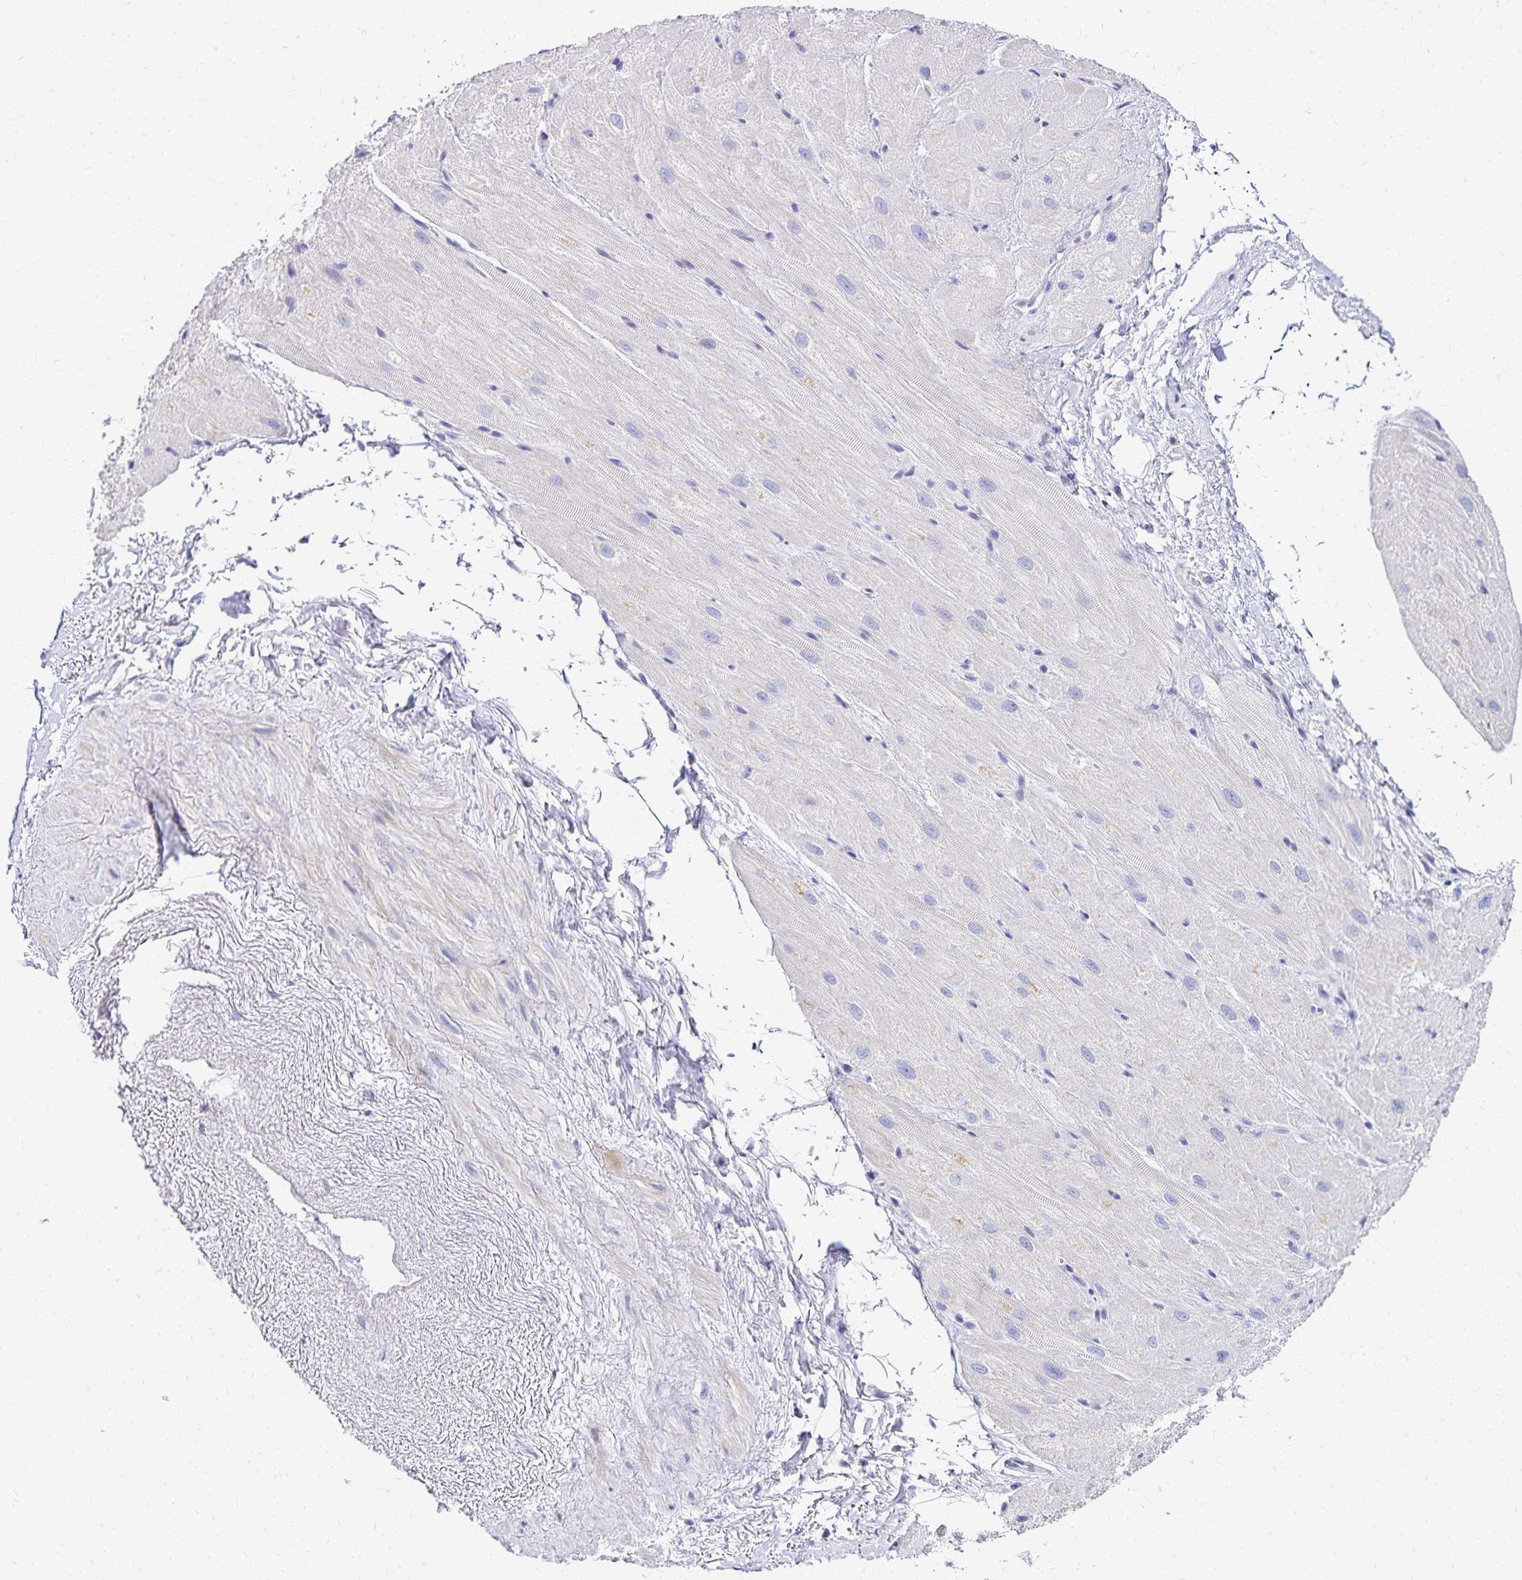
{"staining": {"intensity": "moderate", "quantity": "<25%", "location": "cytoplasmic/membranous"}, "tissue": "heart muscle", "cell_type": "Cardiomyocytes", "image_type": "normal", "snomed": [{"axis": "morphology", "description": "Normal tissue, NOS"}, {"axis": "topography", "description": "Heart"}], "caption": "The photomicrograph demonstrates a brown stain indicating the presence of a protein in the cytoplasmic/membranous of cardiomyocytes in heart muscle. (DAB (3,3'-diaminobenzidine) IHC, brown staining for protein, blue staining for nuclei).", "gene": "PAX5", "patient": {"sex": "male", "age": 62}}